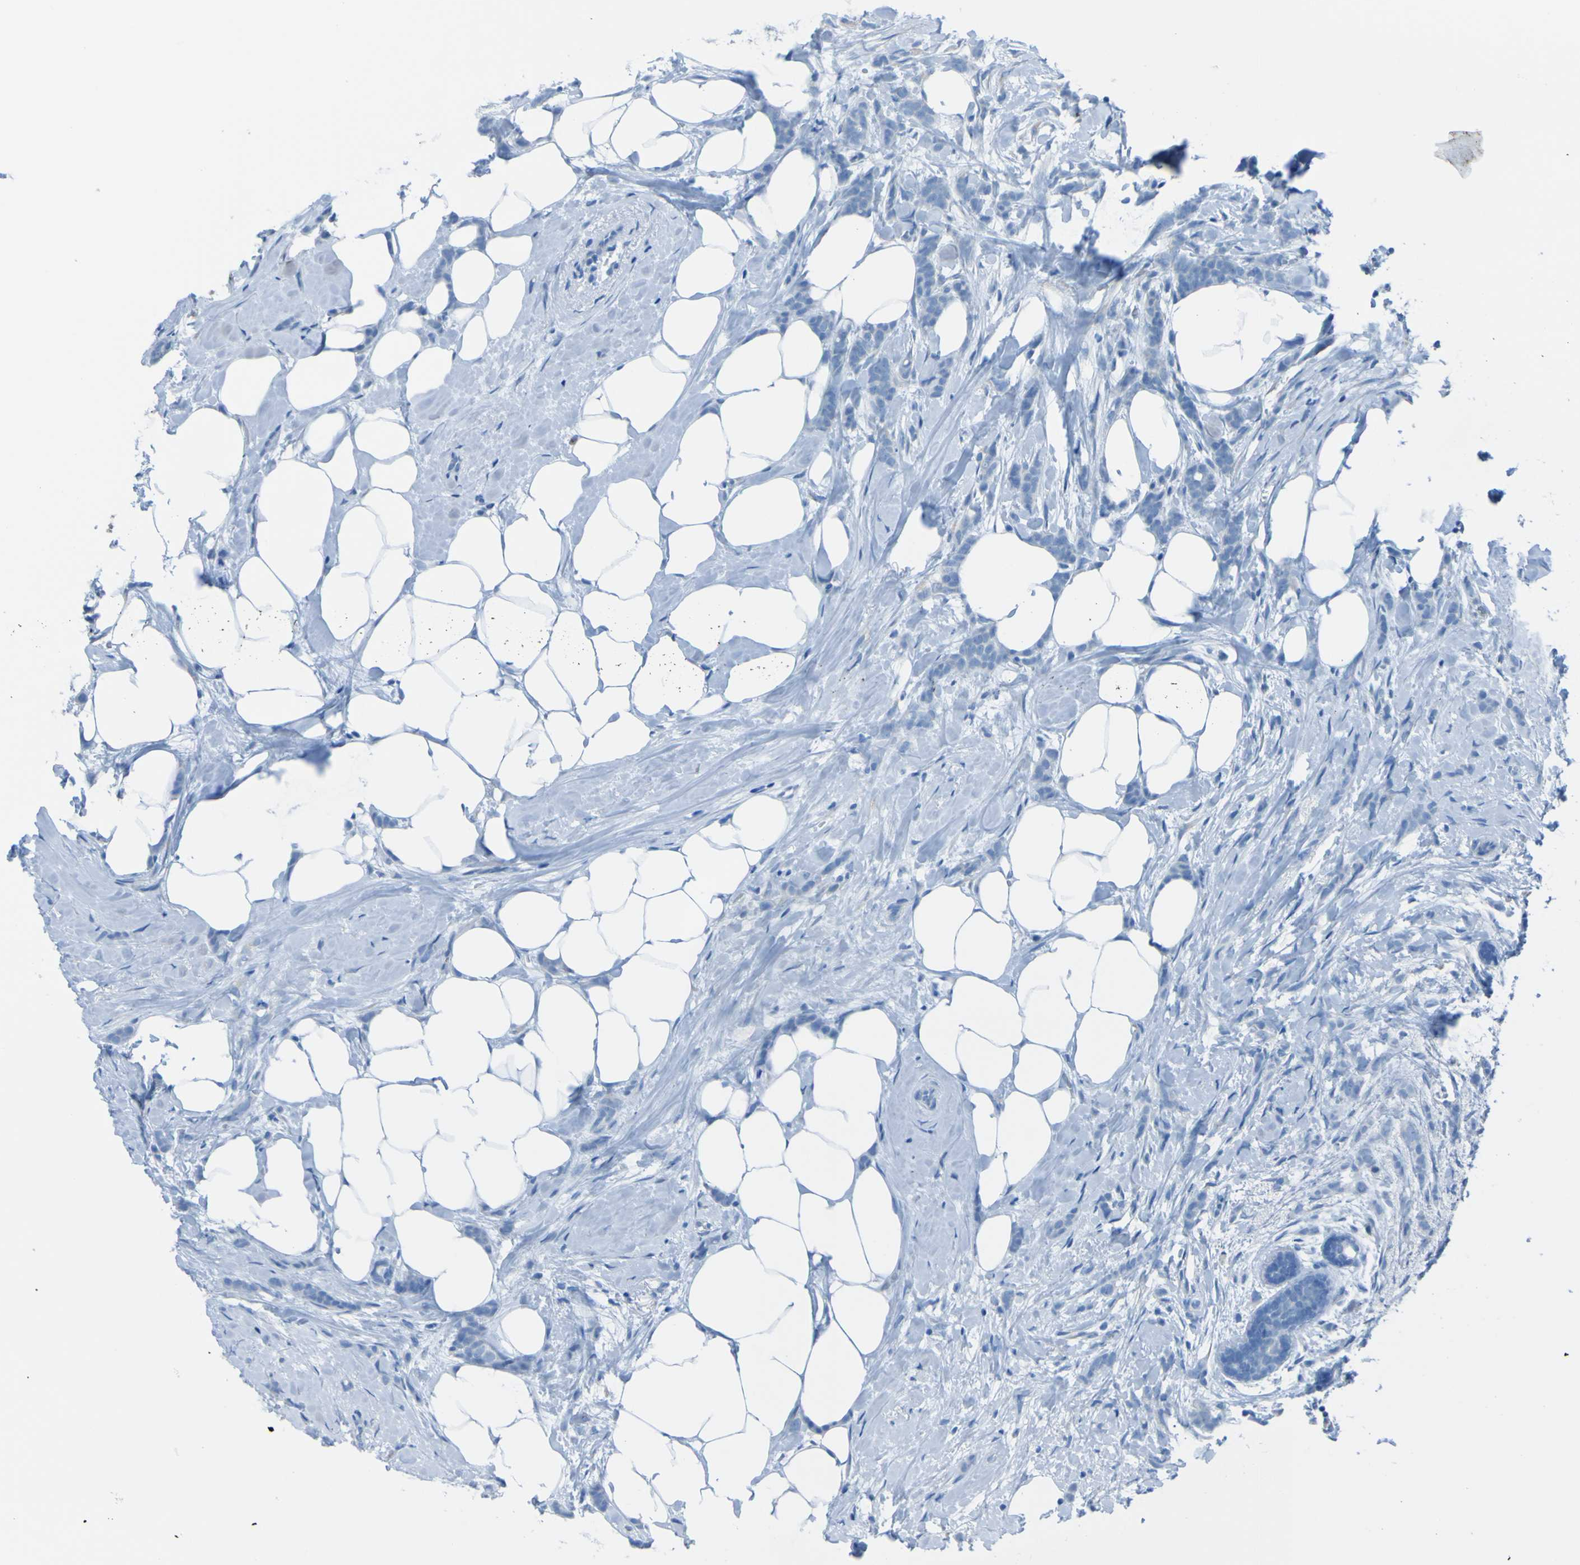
{"staining": {"intensity": "negative", "quantity": "none", "location": "none"}, "tissue": "breast cancer", "cell_type": "Tumor cells", "image_type": "cancer", "snomed": [{"axis": "morphology", "description": "Lobular carcinoma, in situ"}, {"axis": "morphology", "description": "Lobular carcinoma"}, {"axis": "topography", "description": "Breast"}], "caption": "Protein analysis of breast cancer (lobular carcinoma) reveals no significant expression in tumor cells.", "gene": "ACMSD", "patient": {"sex": "female", "age": 41}}